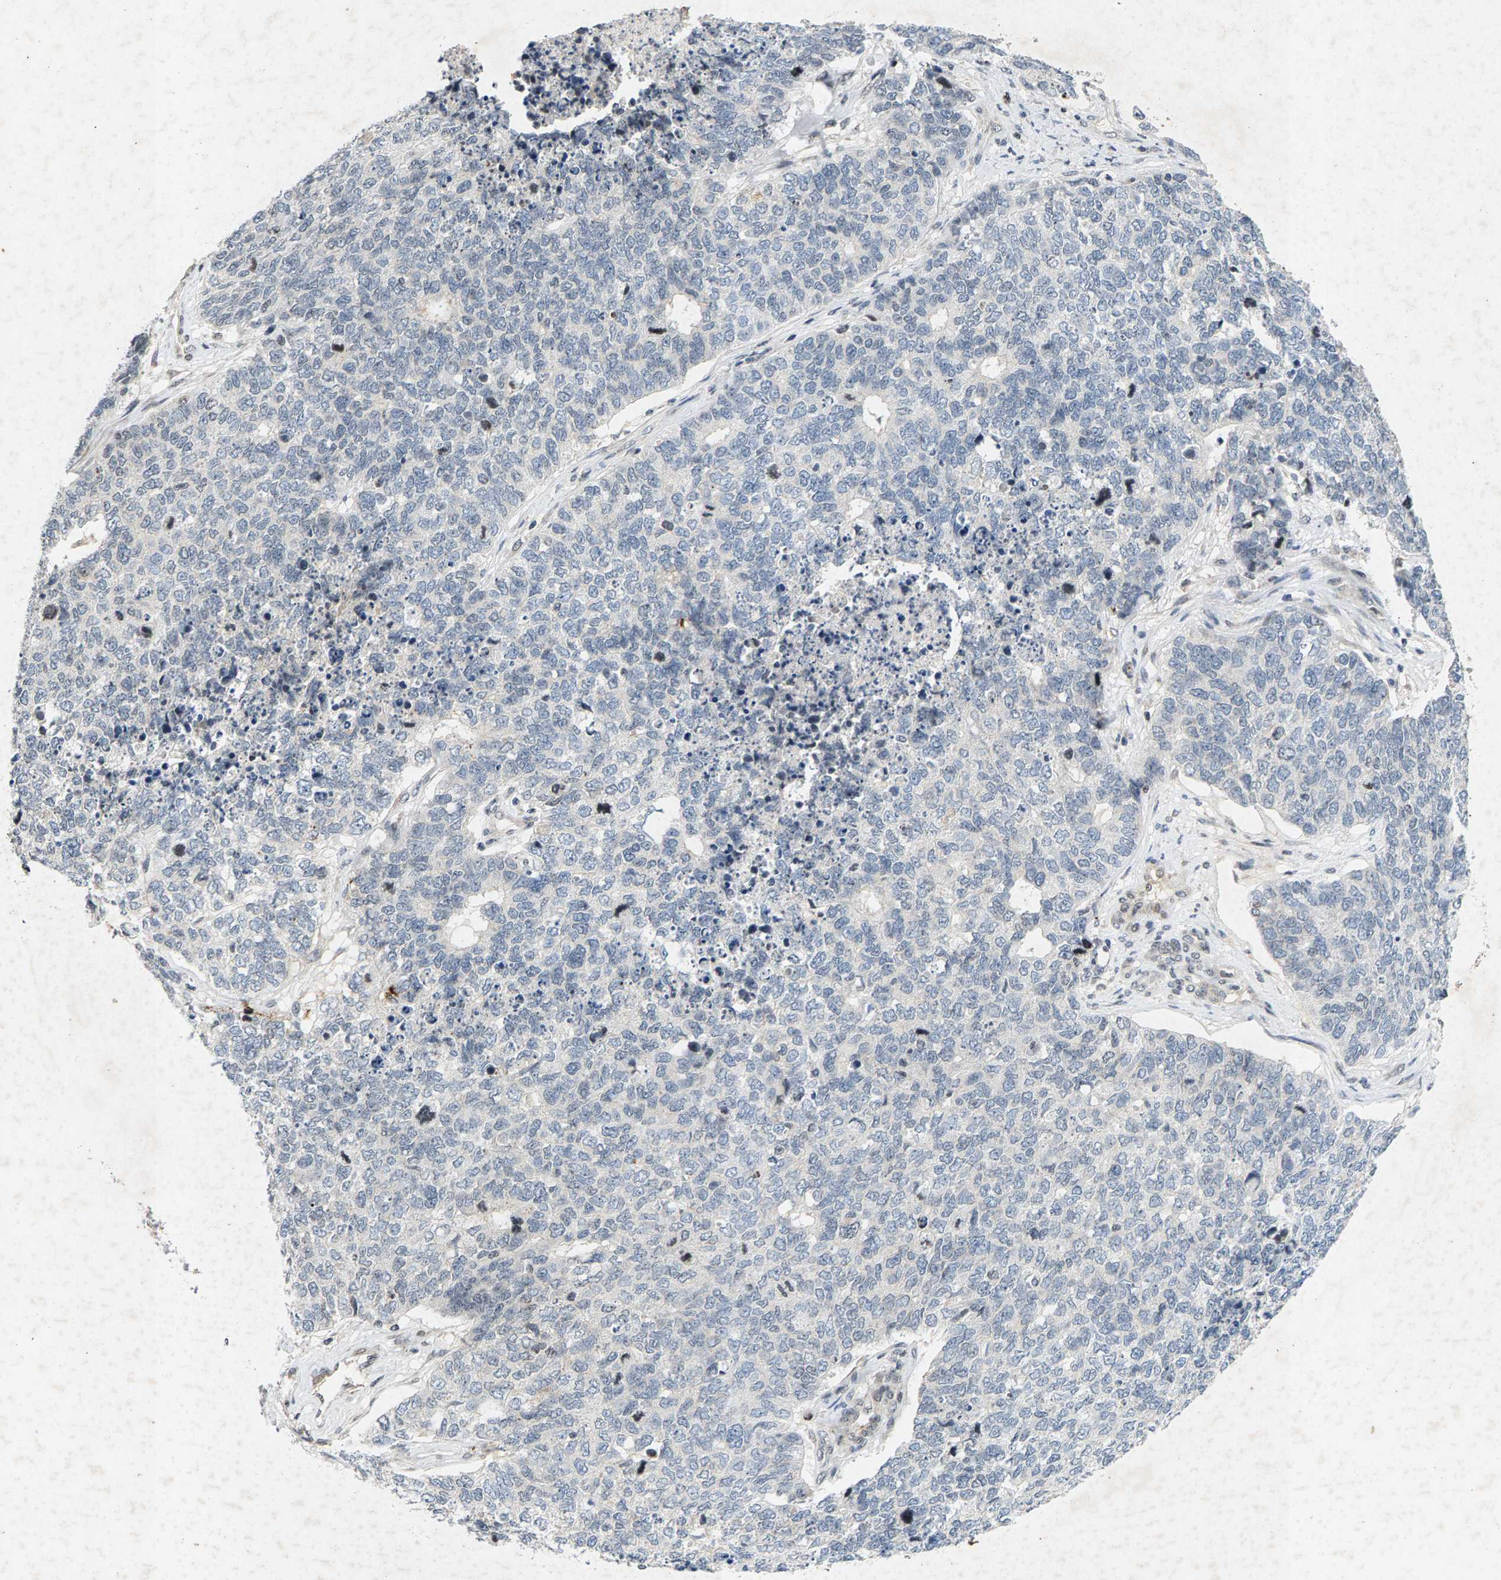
{"staining": {"intensity": "negative", "quantity": "none", "location": "none"}, "tissue": "cervical cancer", "cell_type": "Tumor cells", "image_type": "cancer", "snomed": [{"axis": "morphology", "description": "Squamous cell carcinoma, NOS"}, {"axis": "topography", "description": "Cervix"}], "caption": "The image exhibits no staining of tumor cells in cervical cancer.", "gene": "ZPR1", "patient": {"sex": "female", "age": 63}}